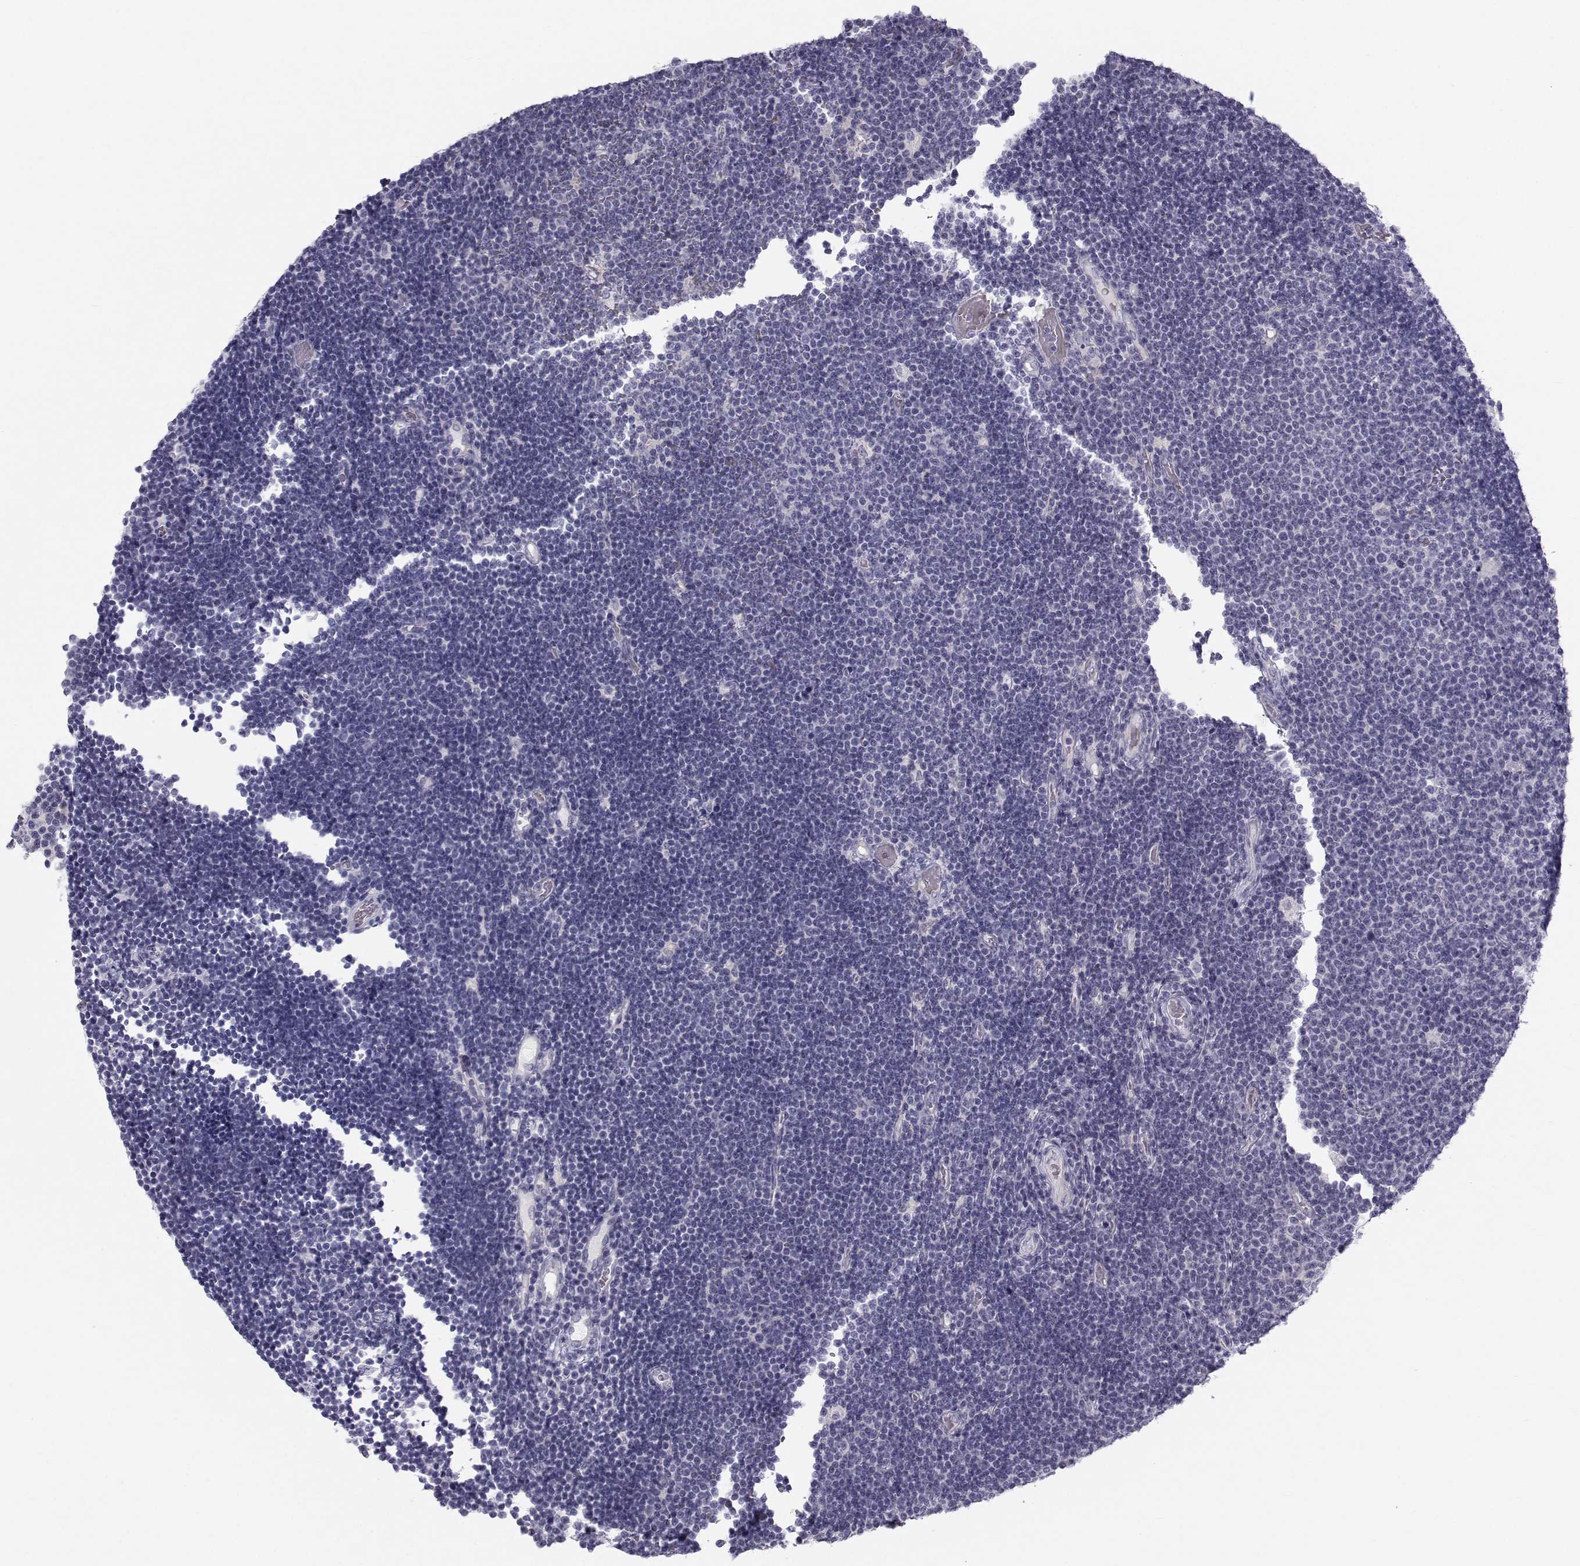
{"staining": {"intensity": "negative", "quantity": "none", "location": "none"}, "tissue": "lymphoma", "cell_type": "Tumor cells", "image_type": "cancer", "snomed": [{"axis": "morphology", "description": "Malignant lymphoma, non-Hodgkin's type, Low grade"}, {"axis": "topography", "description": "Brain"}], "caption": "DAB (3,3'-diaminobenzidine) immunohistochemical staining of human lymphoma demonstrates no significant staining in tumor cells.", "gene": "GARIN3", "patient": {"sex": "female", "age": 66}}